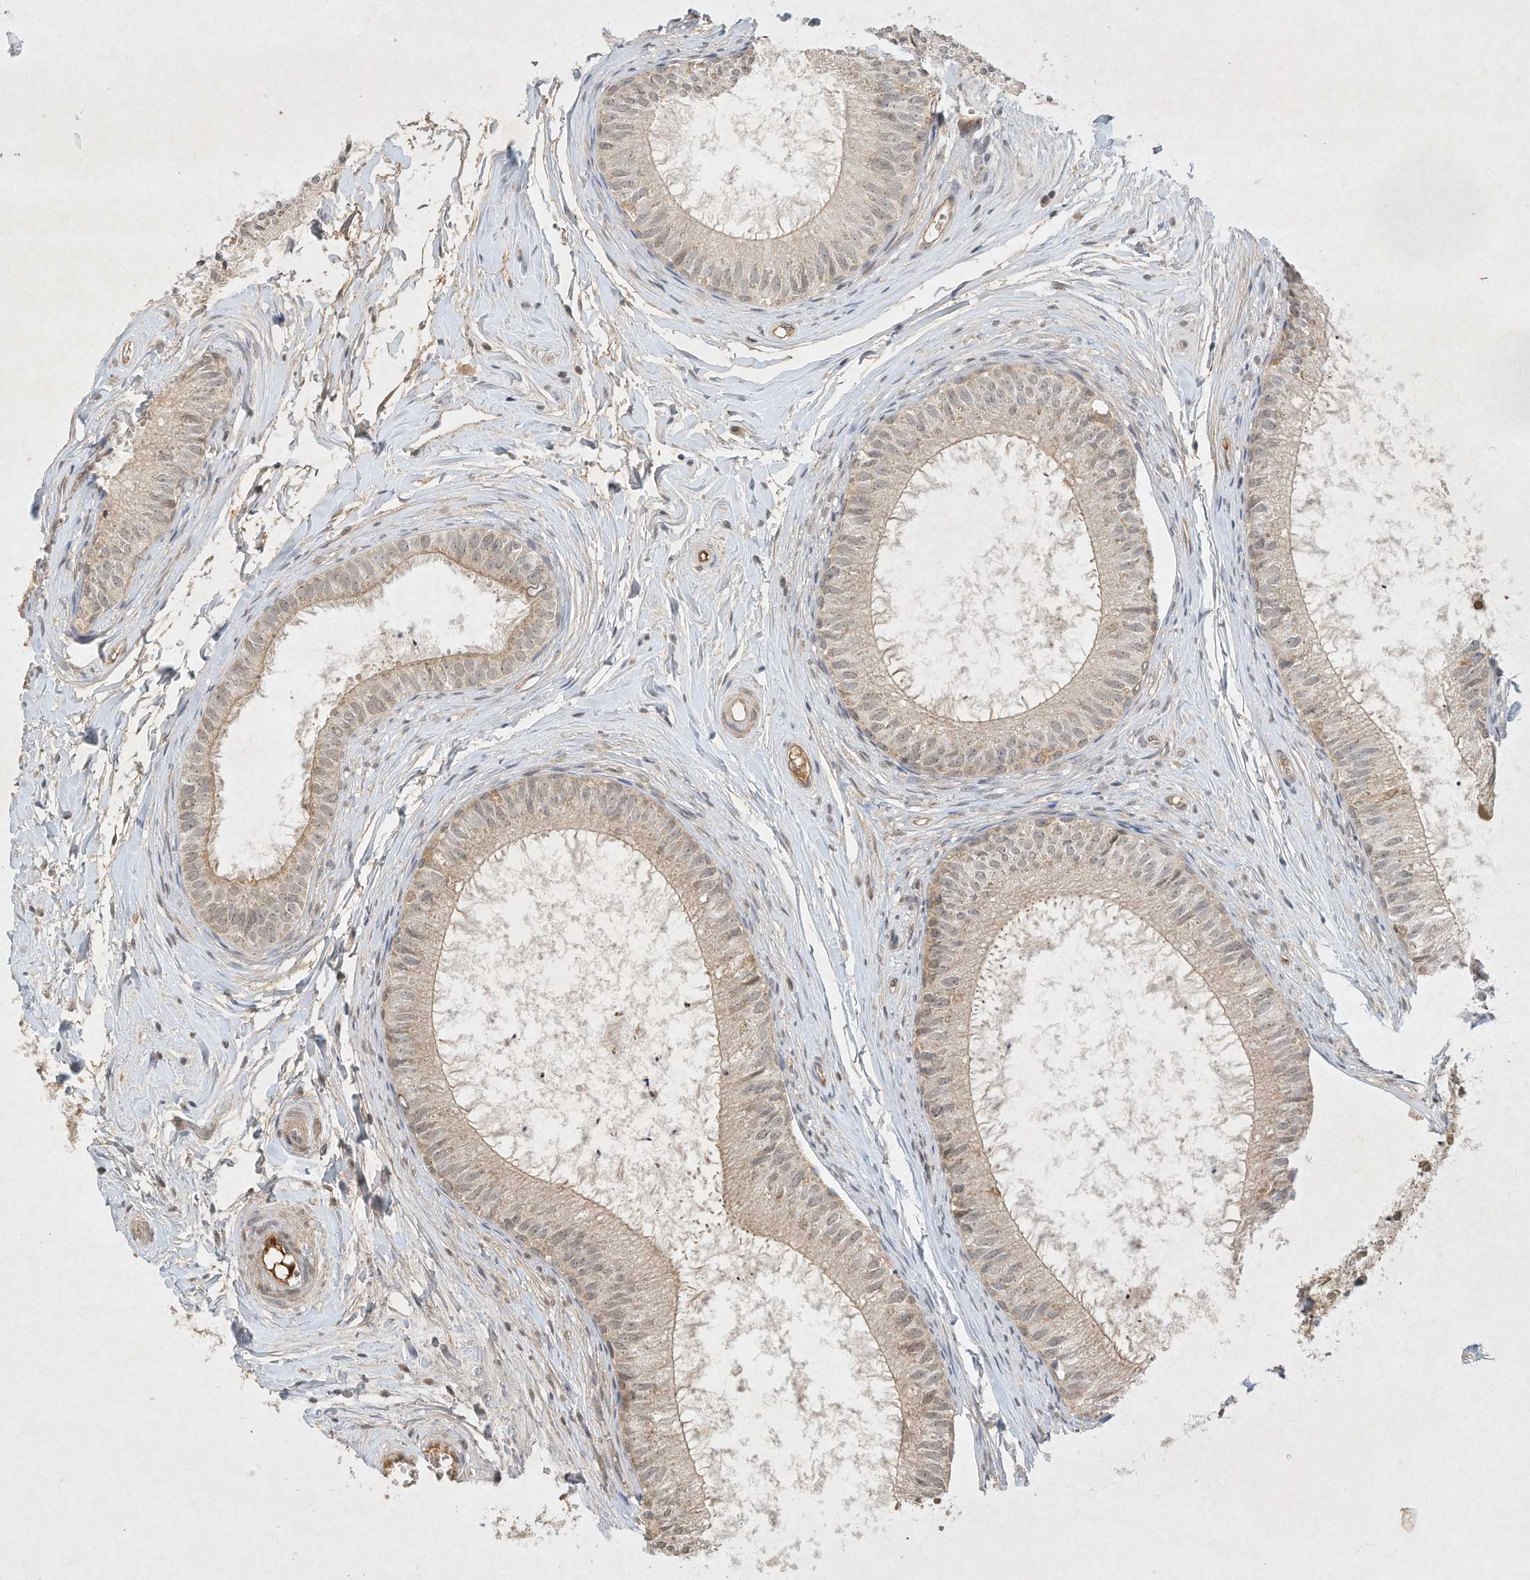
{"staining": {"intensity": "weak", "quantity": ">75%", "location": "cytoplasmic/membranous,nuclear"}, "tissue": "epididymis", "cell_type": "Glandular cells", "image_type": "normal", "snomed": [{"axis": "morphology", "description": "Normal tissue, NOS"}, {"axis": "topography", "description": "Epididymis"}], "caption": "Glandular cells display weak cytoplasmic/membranous,nuclear expression in about >75% of cells in normal epididymis. (IHC, brightfield microscopy, high magnification).", "gene": "BTRC", "patient": {"sex": "male", "age": 34}}